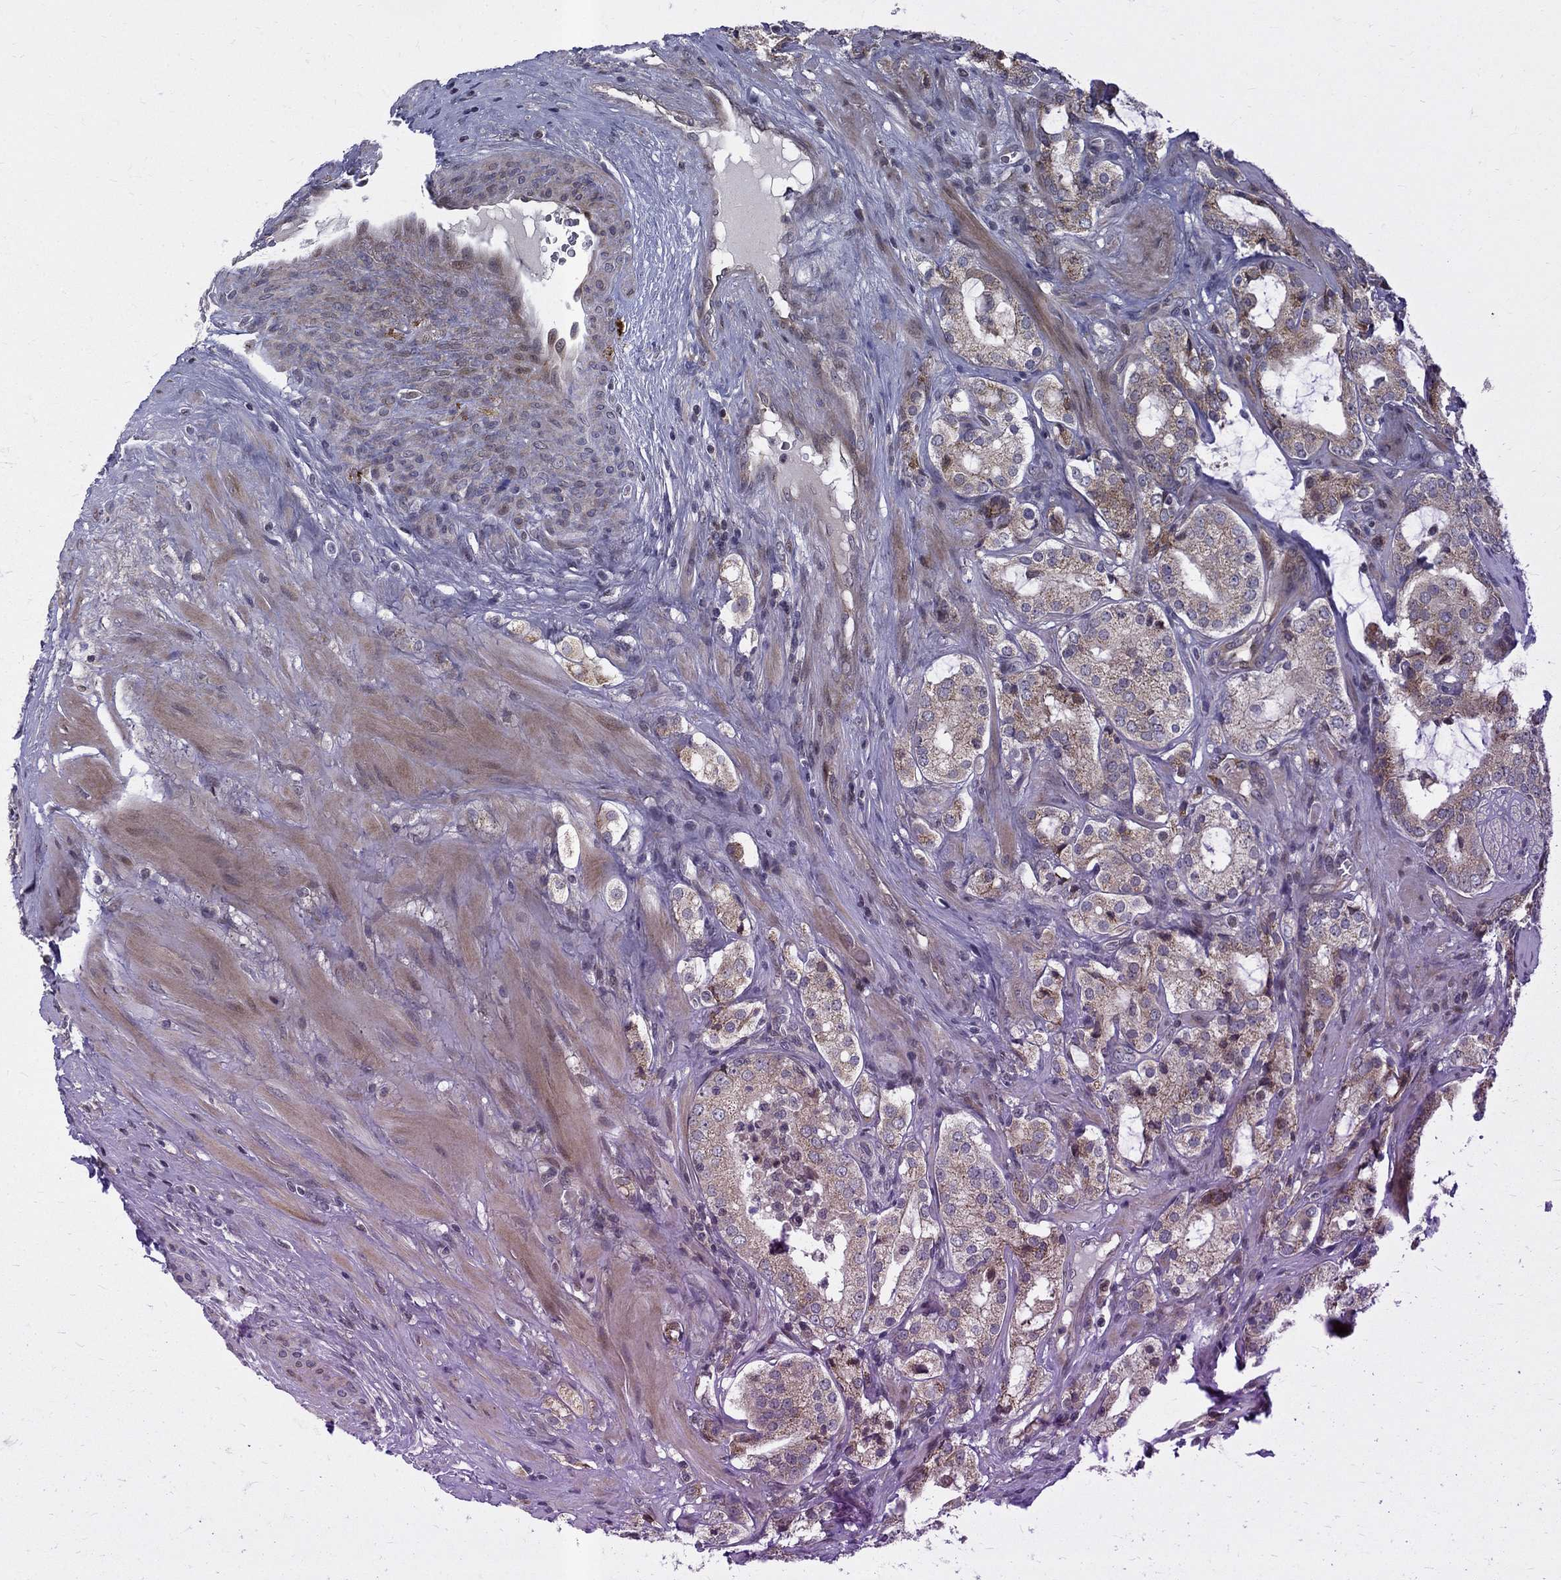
{"staining": {"intensity": "weak", "quantity": "25%-75%", "location": "cytoplasmic/membranous"}, "tissue": "prostate cancer", "cell_type": "Tumor cells", "image_type": "cancer", "snomed": [{"axis": "morphology", "description": "Adenocarcinoma, NOS"}, {"axis": "topography", "description": "Prostate"}], "caption": "IHC of prostate cancer reveals low levels of weak cytoplasmic/membranous expression in approximately 25%-75% of tumor cells.", "gene": "WDR19", "patient": {"sex": "male", "age": 66}}